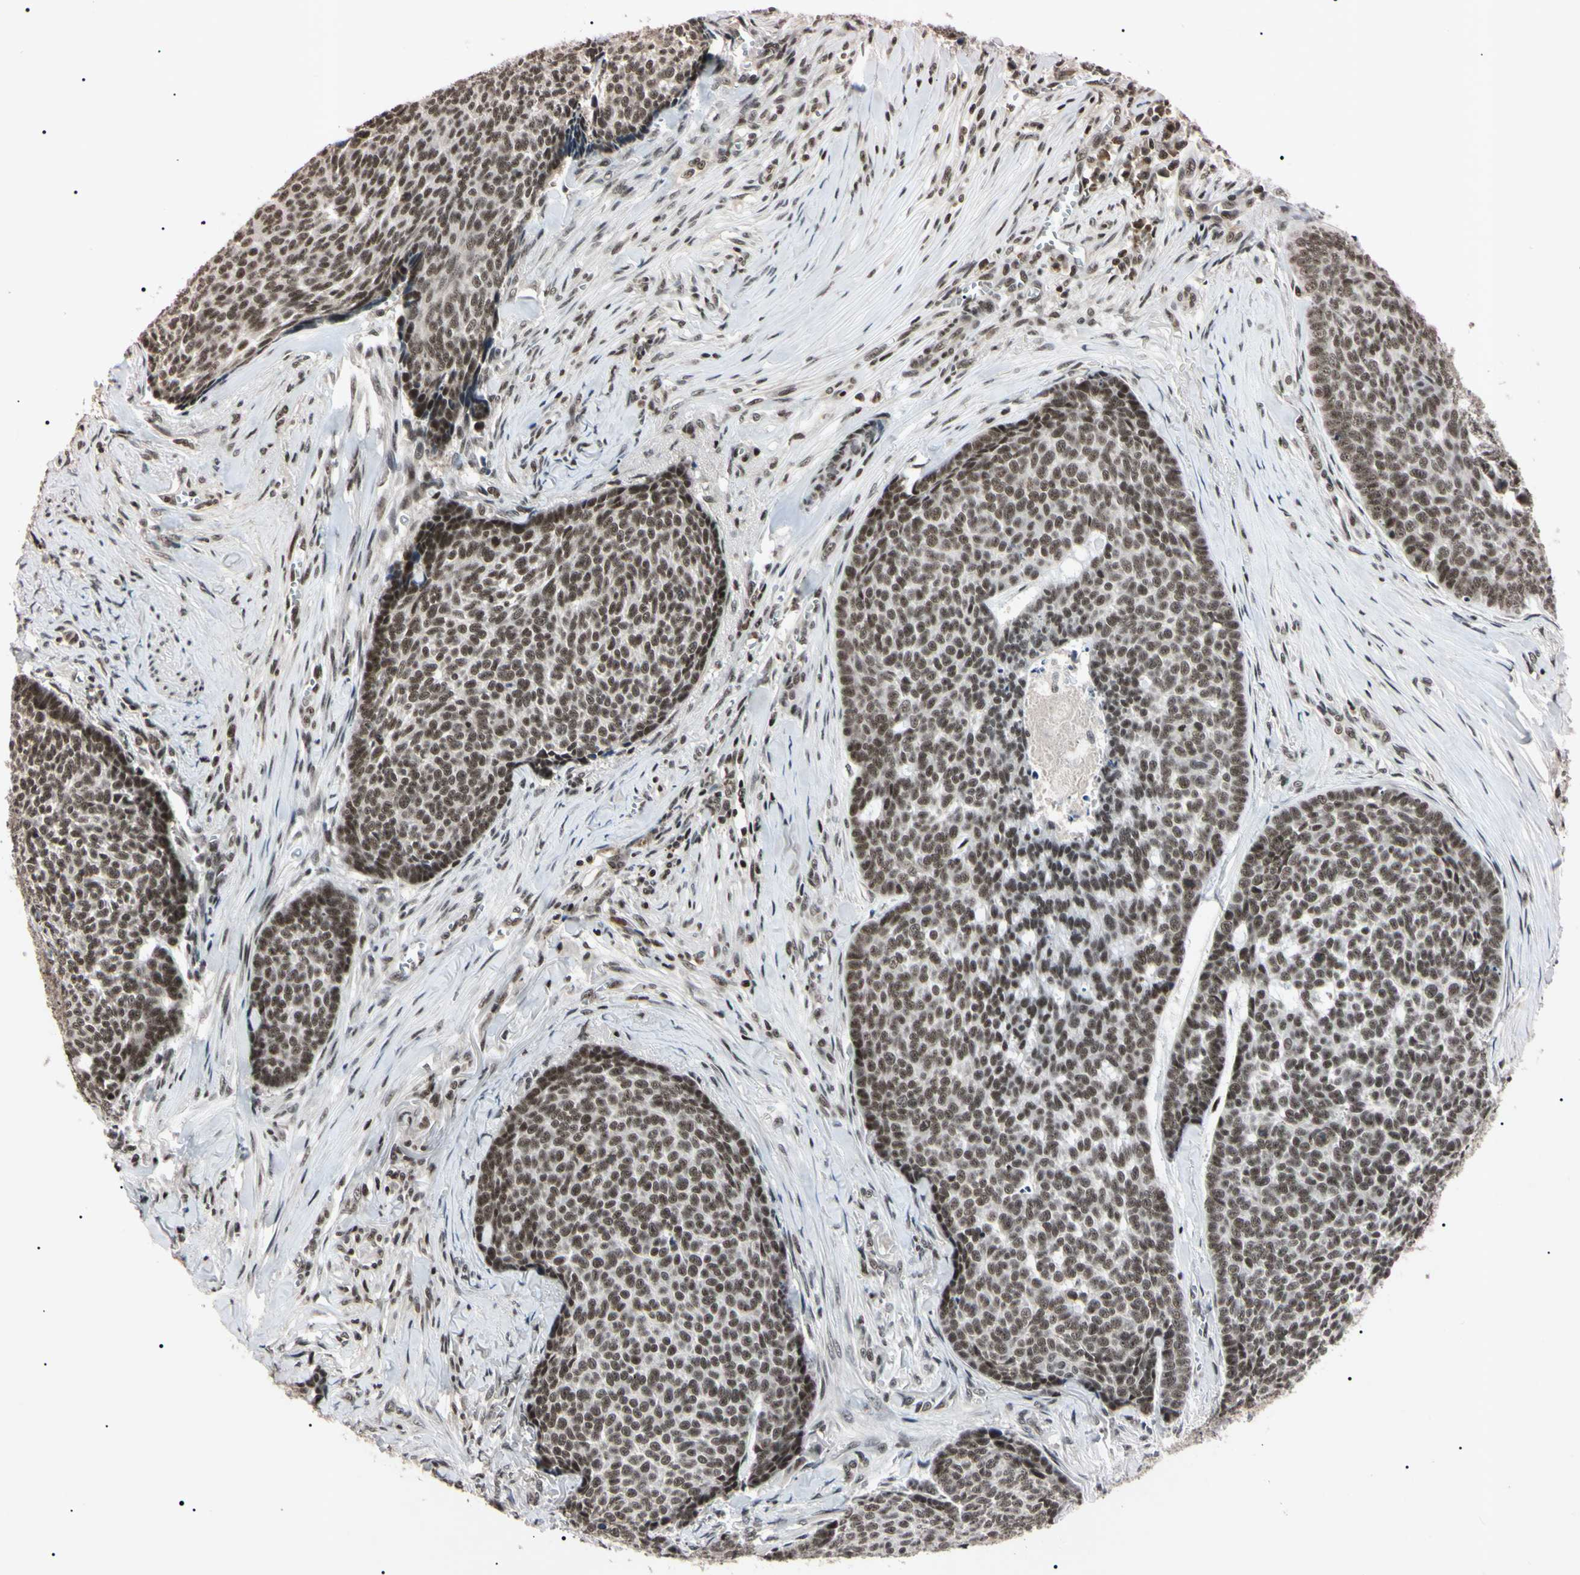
{"staining": {"intensity": "moderate", "quantity": ">75%", "location": "nuclear"}, "tissue": "skin cancer", "cell_type": "Tumor cells", "image_type": "cancer", "snomed": [{"axis": "morphology", "description": "Basal cell carcinoma"}, {"axis": "topography", "description": "Skin"}], "caption": "Moderate nuclear positivity is seen in approximately >75% of tumor cells in skin cancer.", "gene": "YY1", "patient": {"sex": "male", "age": 84}}